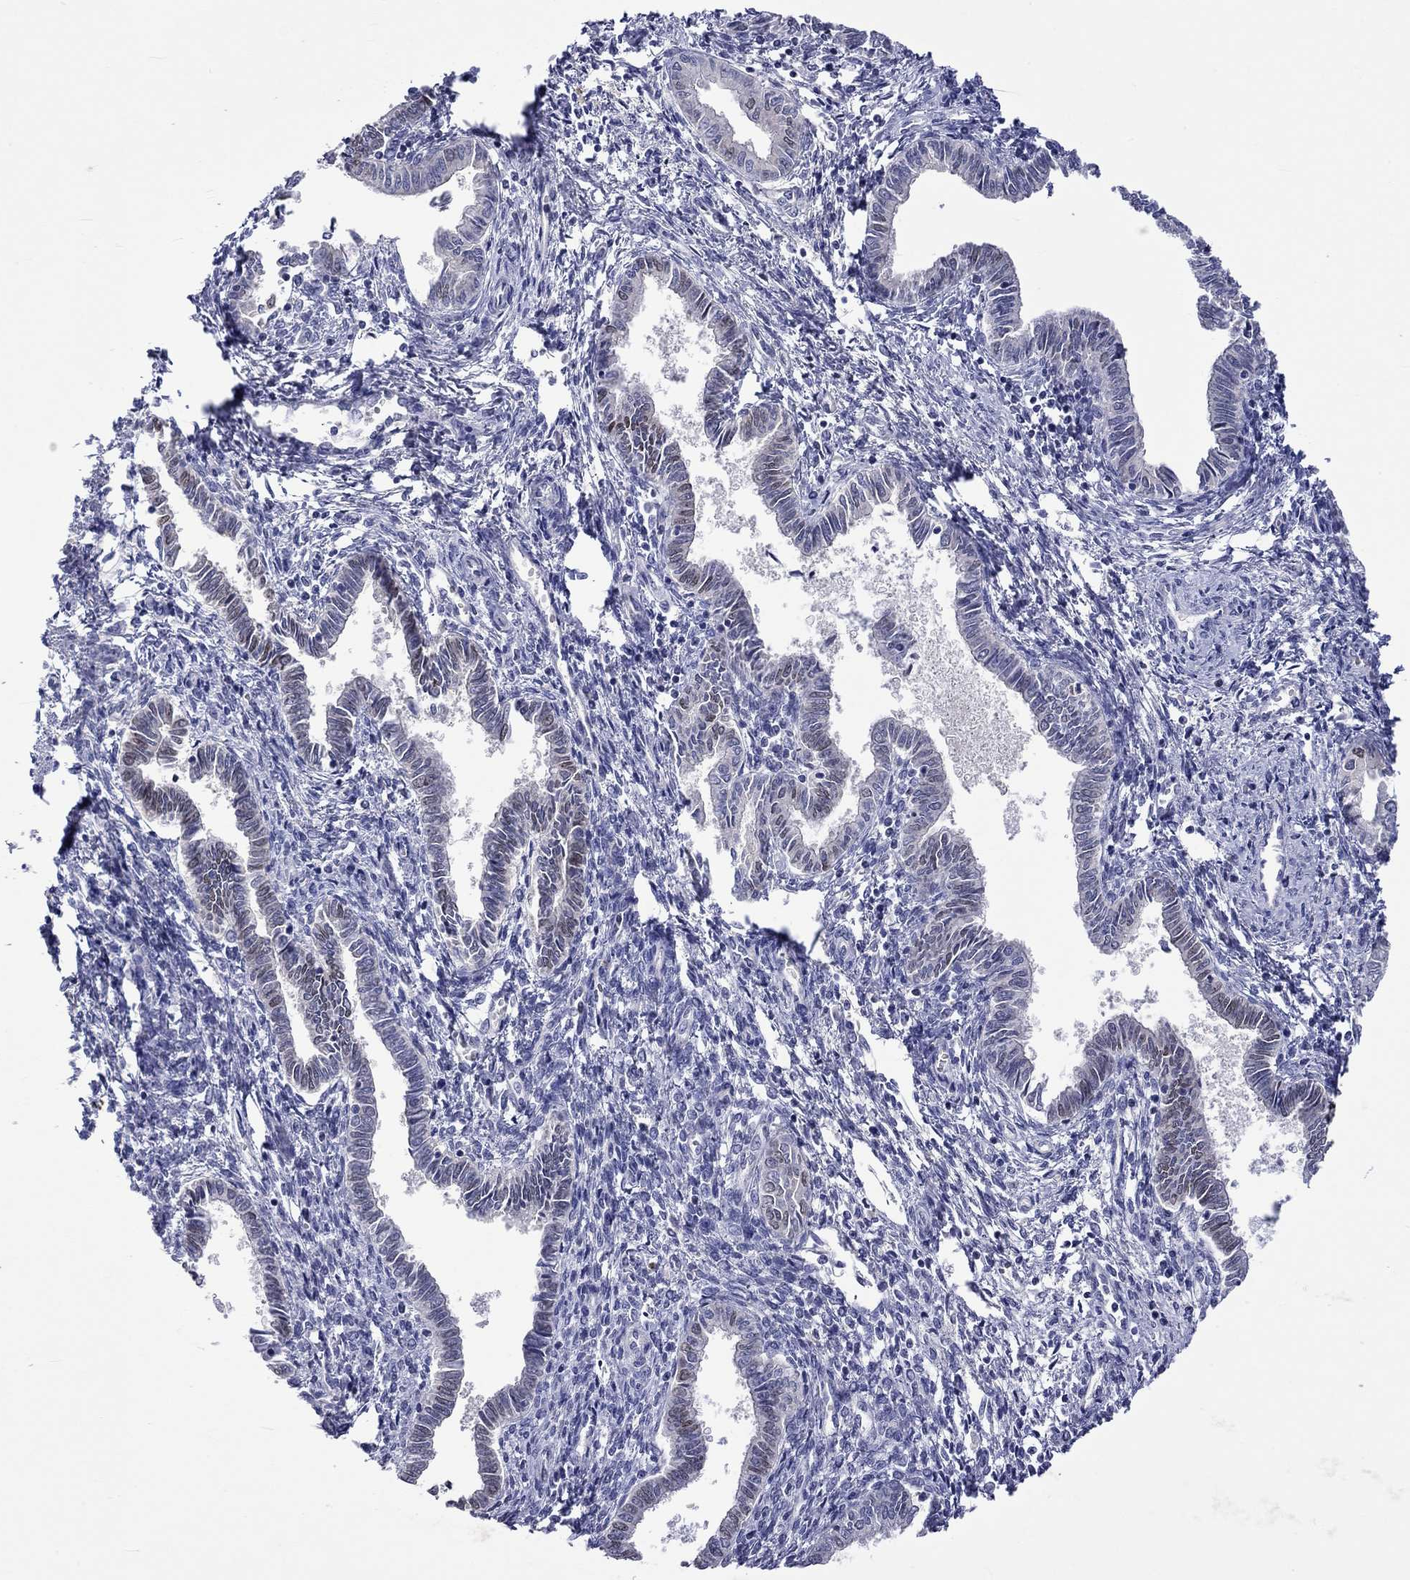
{"staining": {"intensity": "moderate", "quantity": "<25%", "location": "nuclear"}, "tissue": "cervical cancer", "cell_type": "Tumor cells", "image_type": "cancer", "snomed": [{"axis": "morphology", "description": "Adenocarcinoma, NOS"}, {"axis": "topography", "description": "Cervix"}], "caption": "Brown immunohistochemical staining in cervical cancer displays moderate nuclear positivity in about <25% of tumor cells. The staining was performed using DAB, with brown indicating positive protein expression. Nuclei are stained blue with hematoxylin.", "gene": "LRFN4", "patient": {"sex": "female", "age": 42}}